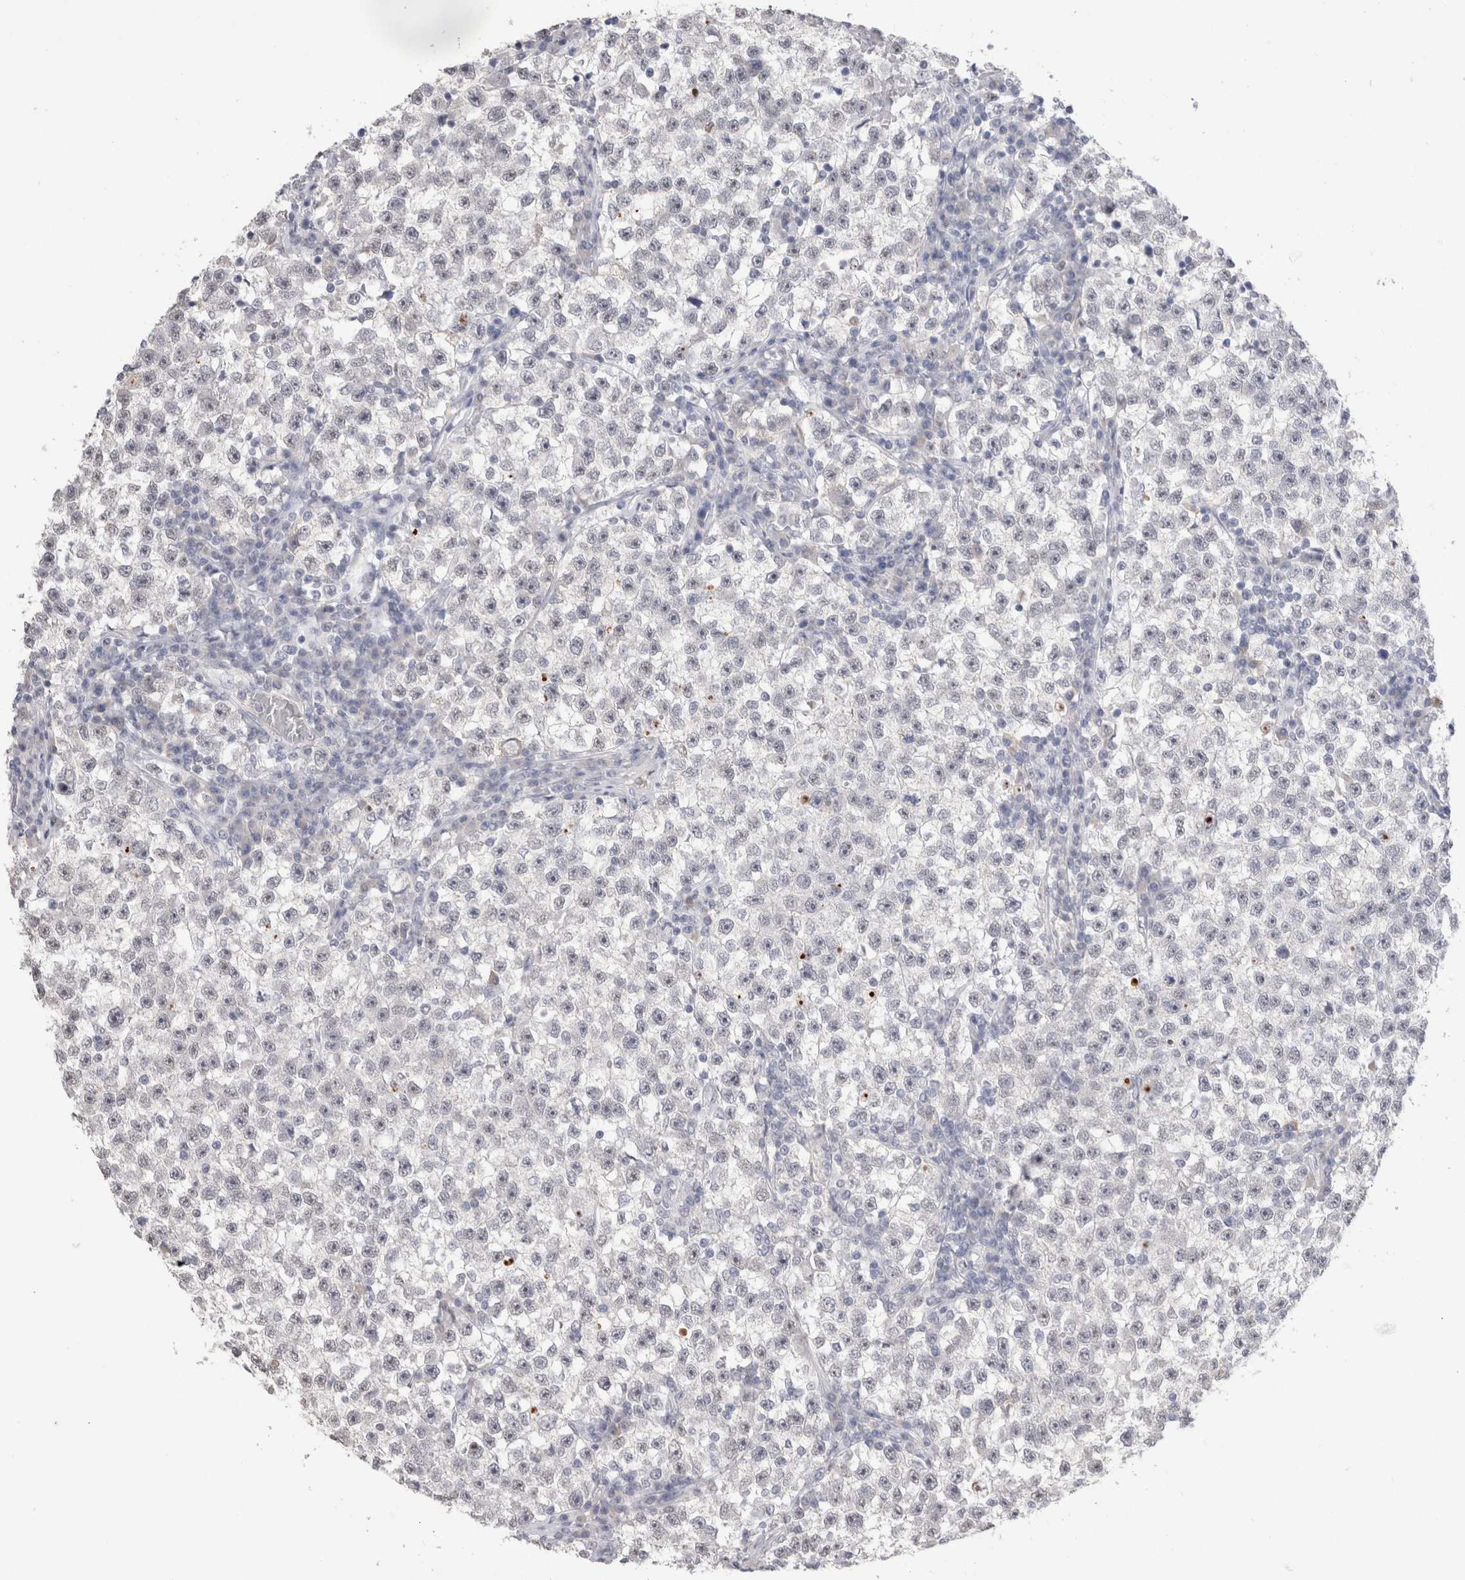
{"staining": {"intensity": "negative", "quantity": "none", "location": "none"}, "tissue": "testis cancer", "cell_type": "Tumor cells", "image_type": "cancer", "snomed": [{"axis": "morphology", "description": "Seminoma, NOS"}, {"axis": "topography", "description": "Testis"}], "caption": "Tumor cells show no significant staining in testis seminoma. Brightfield microscopy of IHC stained with DAB (brown) and hematoxylin (blue), captured at high magnification.", "gene": "CADM3", "patient": {"sex": "male", "age": 22}}